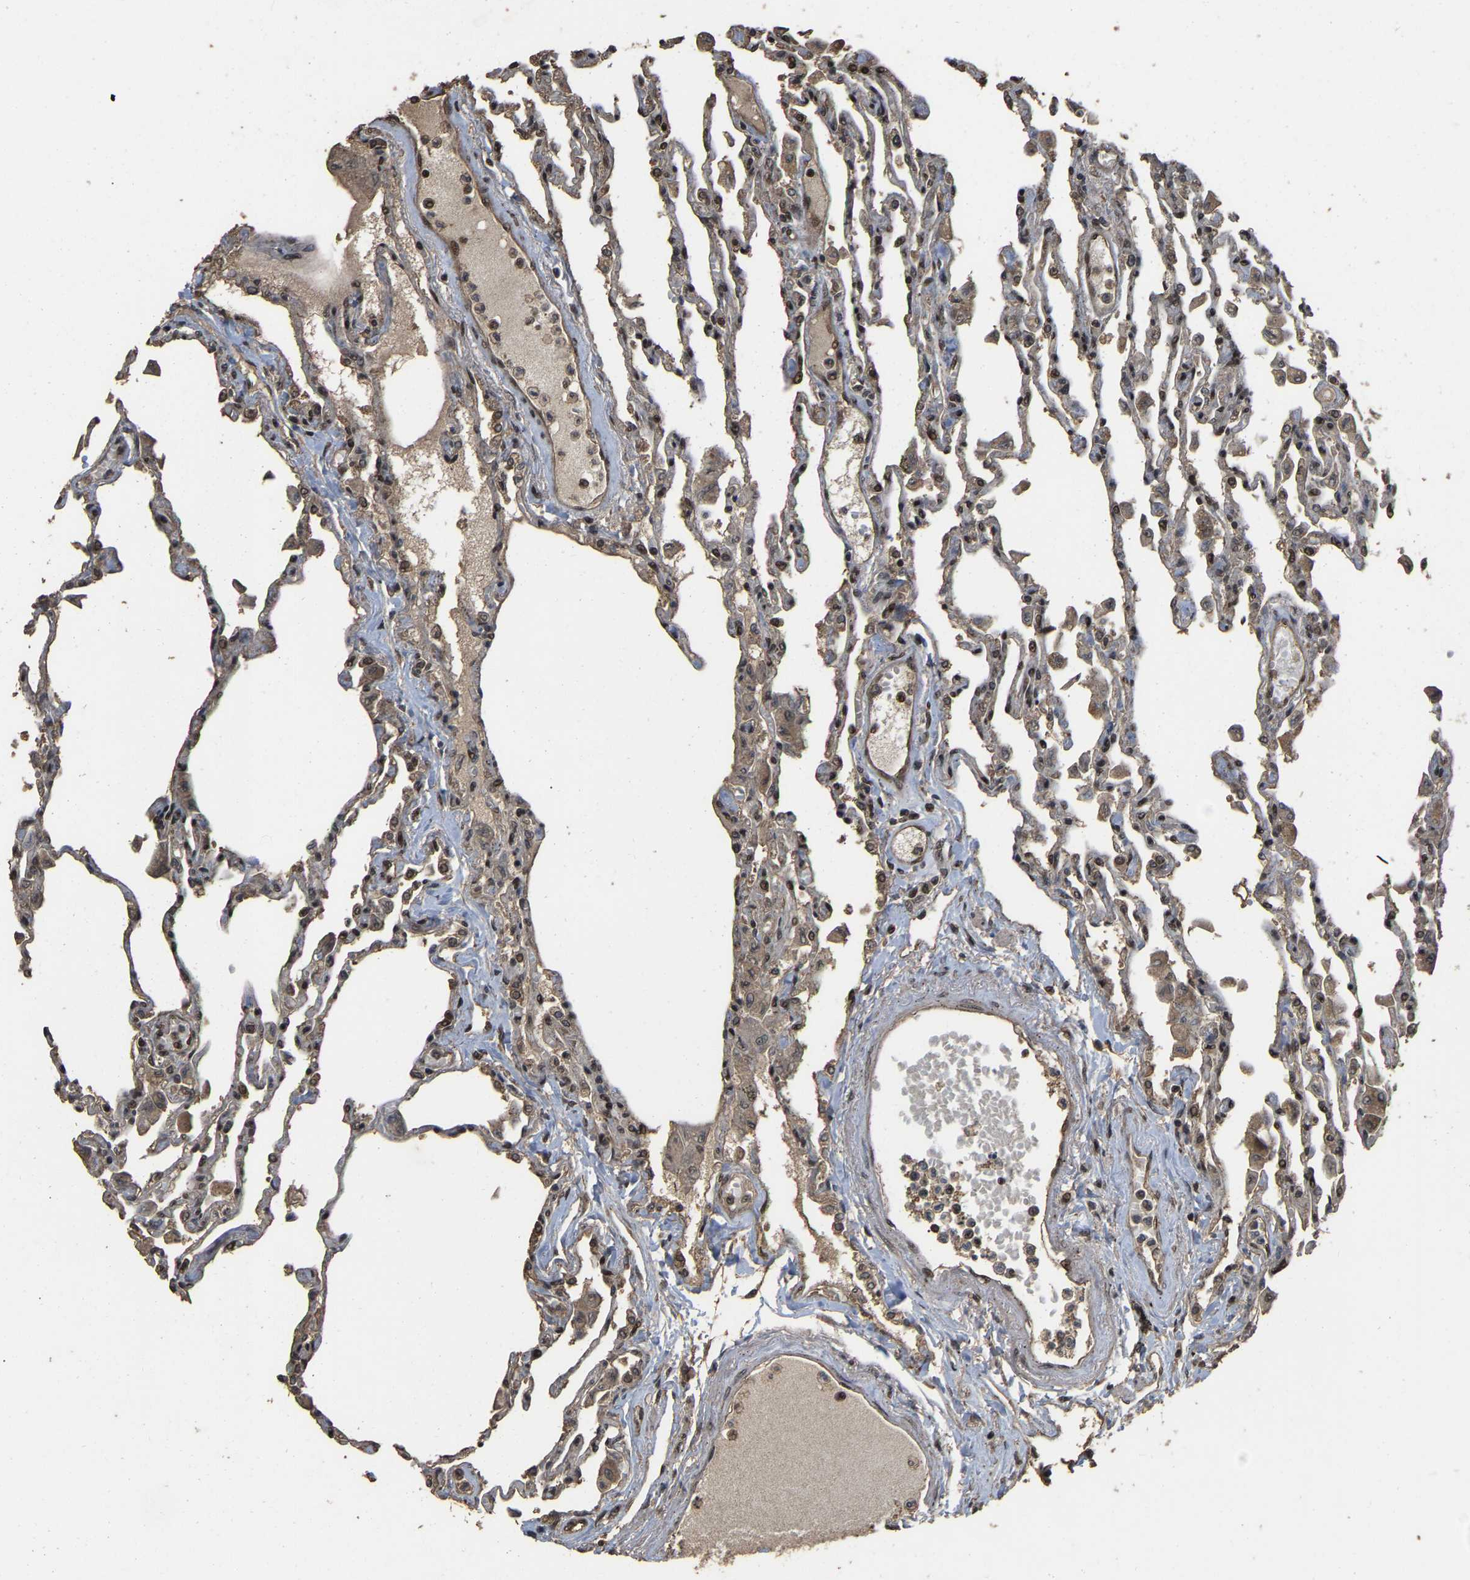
{"staining": {"intensity": "moderate", "quantity": ">75%", "location": "cytoplasmic/membranous,nuclear"}, "tissue": "lung", "cell_type": "Alveolar cells", "image_type": "normal", "snomed": [{"axis": "morphology", "description": "Normal tissue, NOS"}, {"axis": "topography", "description": "Bronchus"}, {"axis": "topography", "description": "Lung"}], "caption": "Lung stained with immunohistochemistry (IHC) demonstrates moderate cytoplasmic/membranous,nuclear positivity in approximately >75% of alveolar cells.", "gene": "ARHGAP23", "patient": {"sex": "female", "age": 49}}